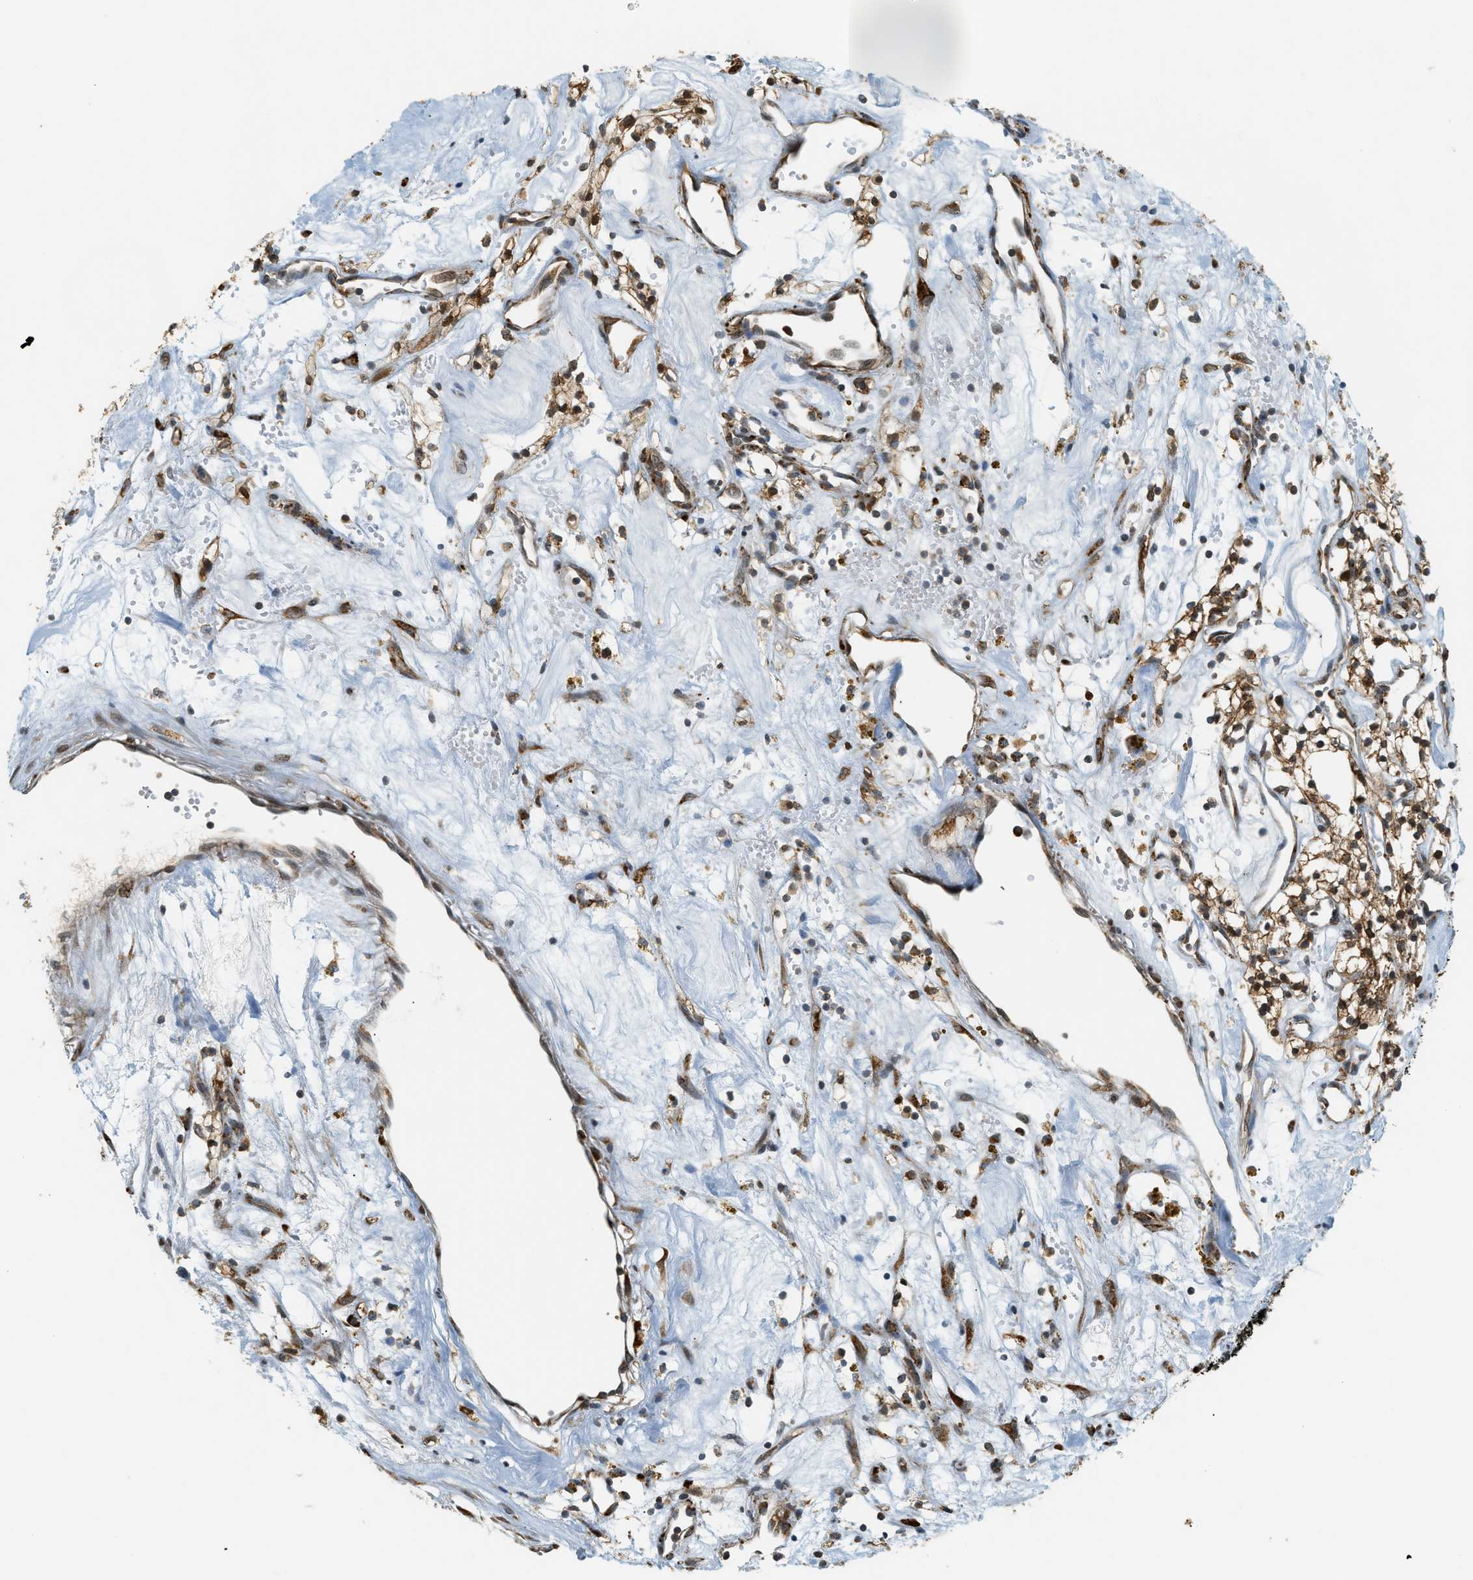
{"staining": {"intensity": "moderate", "quantity": ">75%", "location": "cytoplasmic/membranous"}, "tissue": "renal cancer", "cell_type": "Tumor cells", "image_type": "cancer", "snomed": [{"axis": "morphology", "description": "Adenocarcinoma, NOS"}, {"axis": "topography", "description": "Kidney"}], "caption": "This is an image of immunohistochemistry staining of renal cancer (adenocarcinoma), which shows moderate expression in the cytoplasmic/membranous of tumor cells.", "gene": "SEMA4D", "patient": {"sex": "male", "age": 59}}